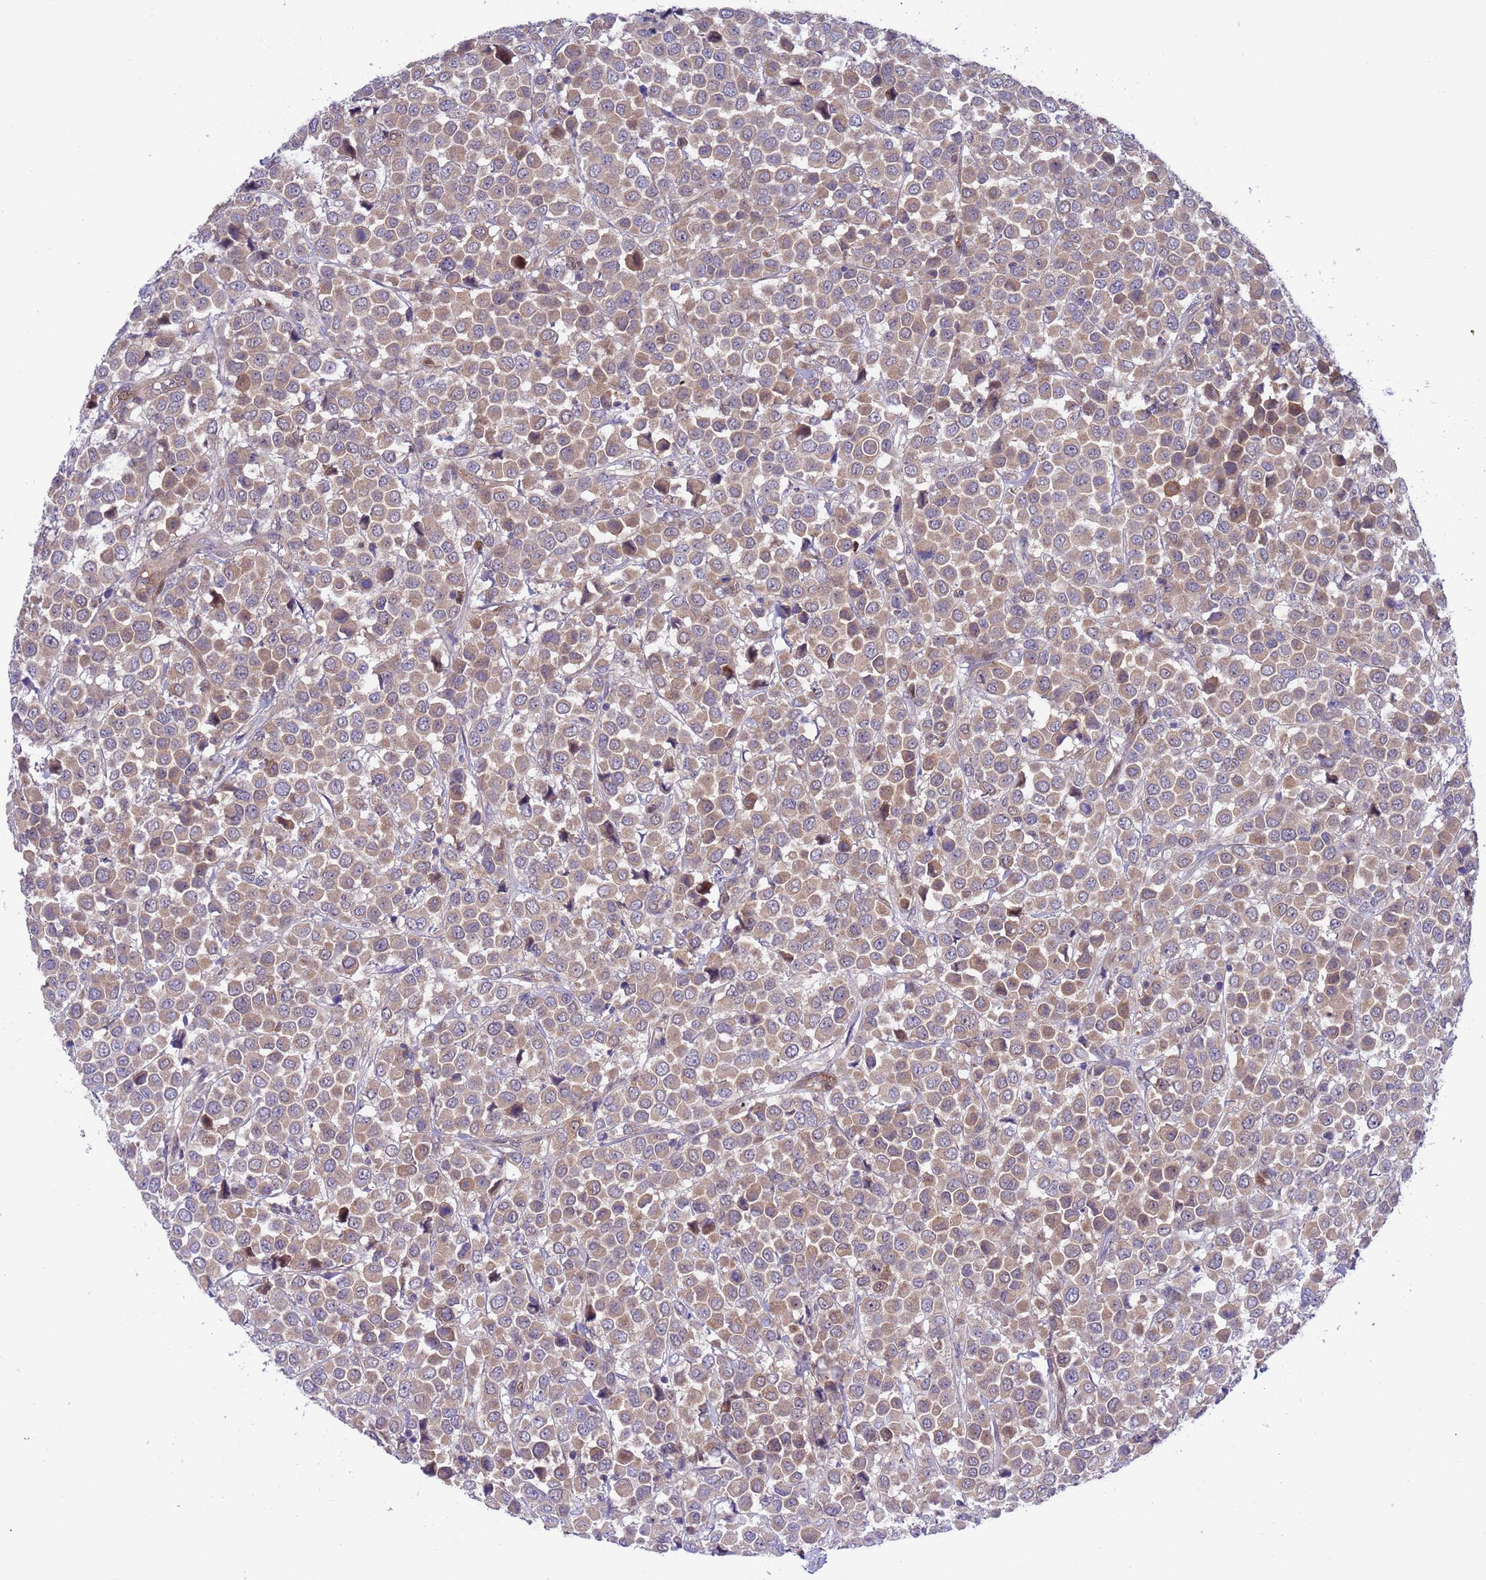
{"staining": {"intensity": "weak", "quantity": ">75%", "location": "cytoplasmic/membranous"}, "tissue": "breast cancer", "cell_type": "Tumor cells", "image_type": "cancer", "snomed": [{"axis": "morphology", "description": "Duct carcinoma"}, {"axis": "topography", "description": "Breast"}], "caption": "High-power microscopy captured an IHC histopathology image of breast cancer, revealing weak cytoplasmic/membranous expression in about >75% of tumor cells.", "gene": "FOXRED1", "patient": {"sex": "female", "age": 61}}